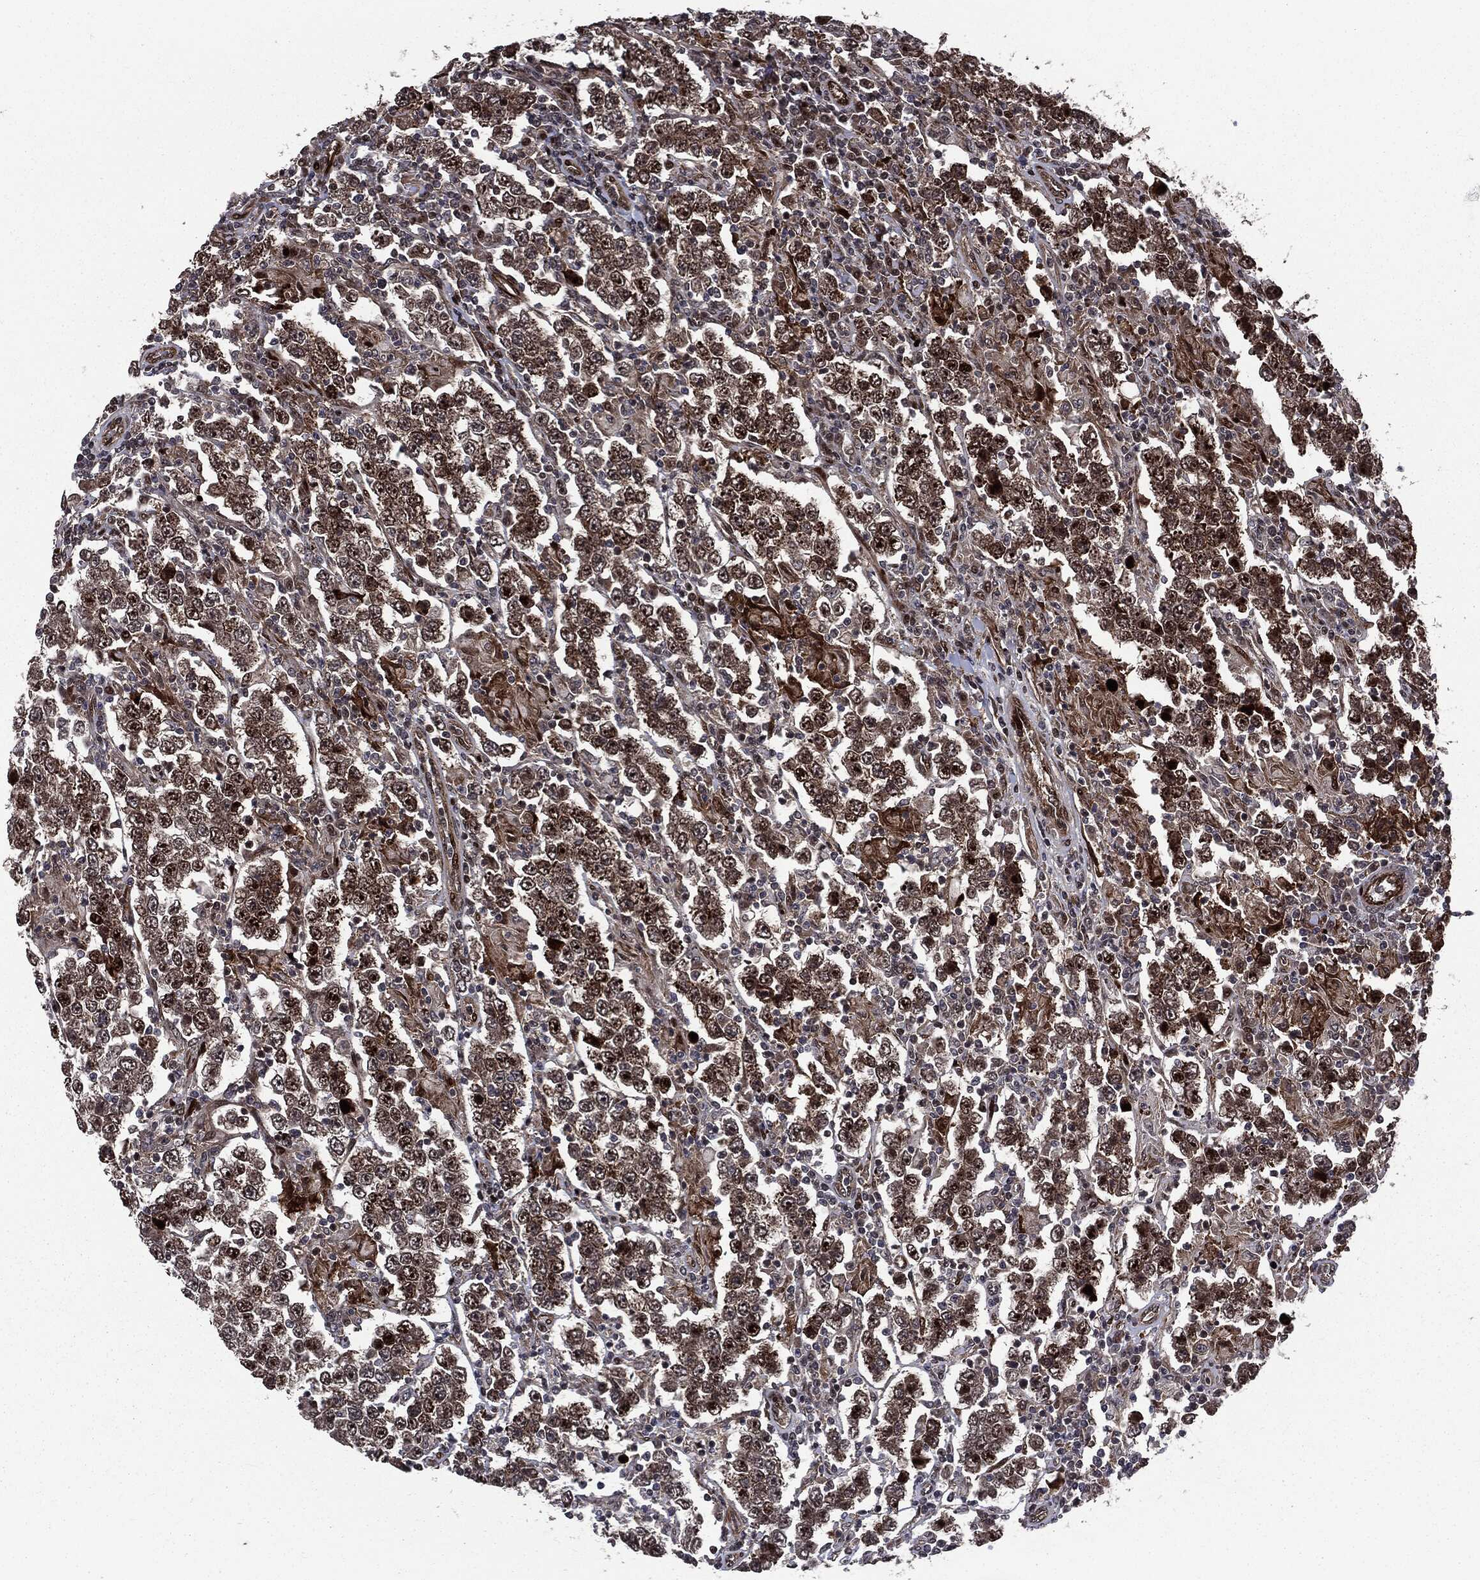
{"staining": {"intensity": "strong", "quantity": "25%-75%", "location": "cytoplasmic/membranous,nuclear"}, "tissue": "testis cancer", "cell_type": "Tumor cells", "image_type": "cancer", "snomed": [{"axis": "morphology", "description": "Normal tissue, NOS"}, {"axis": "morphology", "description": "Urothelial carcinoma, High grade"}, {"axis": "morphology", "description": "Seminoma, NOS"}, {"axis": "morphology", "description": "Carcinoma, Embryonal, NOS"}, {"axis": "topography", "description": "Urinary bladder"}, {"axis": "topography", "description": "Testis"}], "caption": "There is high levels of strong cytoplasmic/membranous and nuclear expression in tumor cells of testis cancer (embryonal carcinoma), as demonstrated by immunohistochemical staining (brown color).", "gene": "SMAD4", "patient": {"sex": "male", "age": 41}}